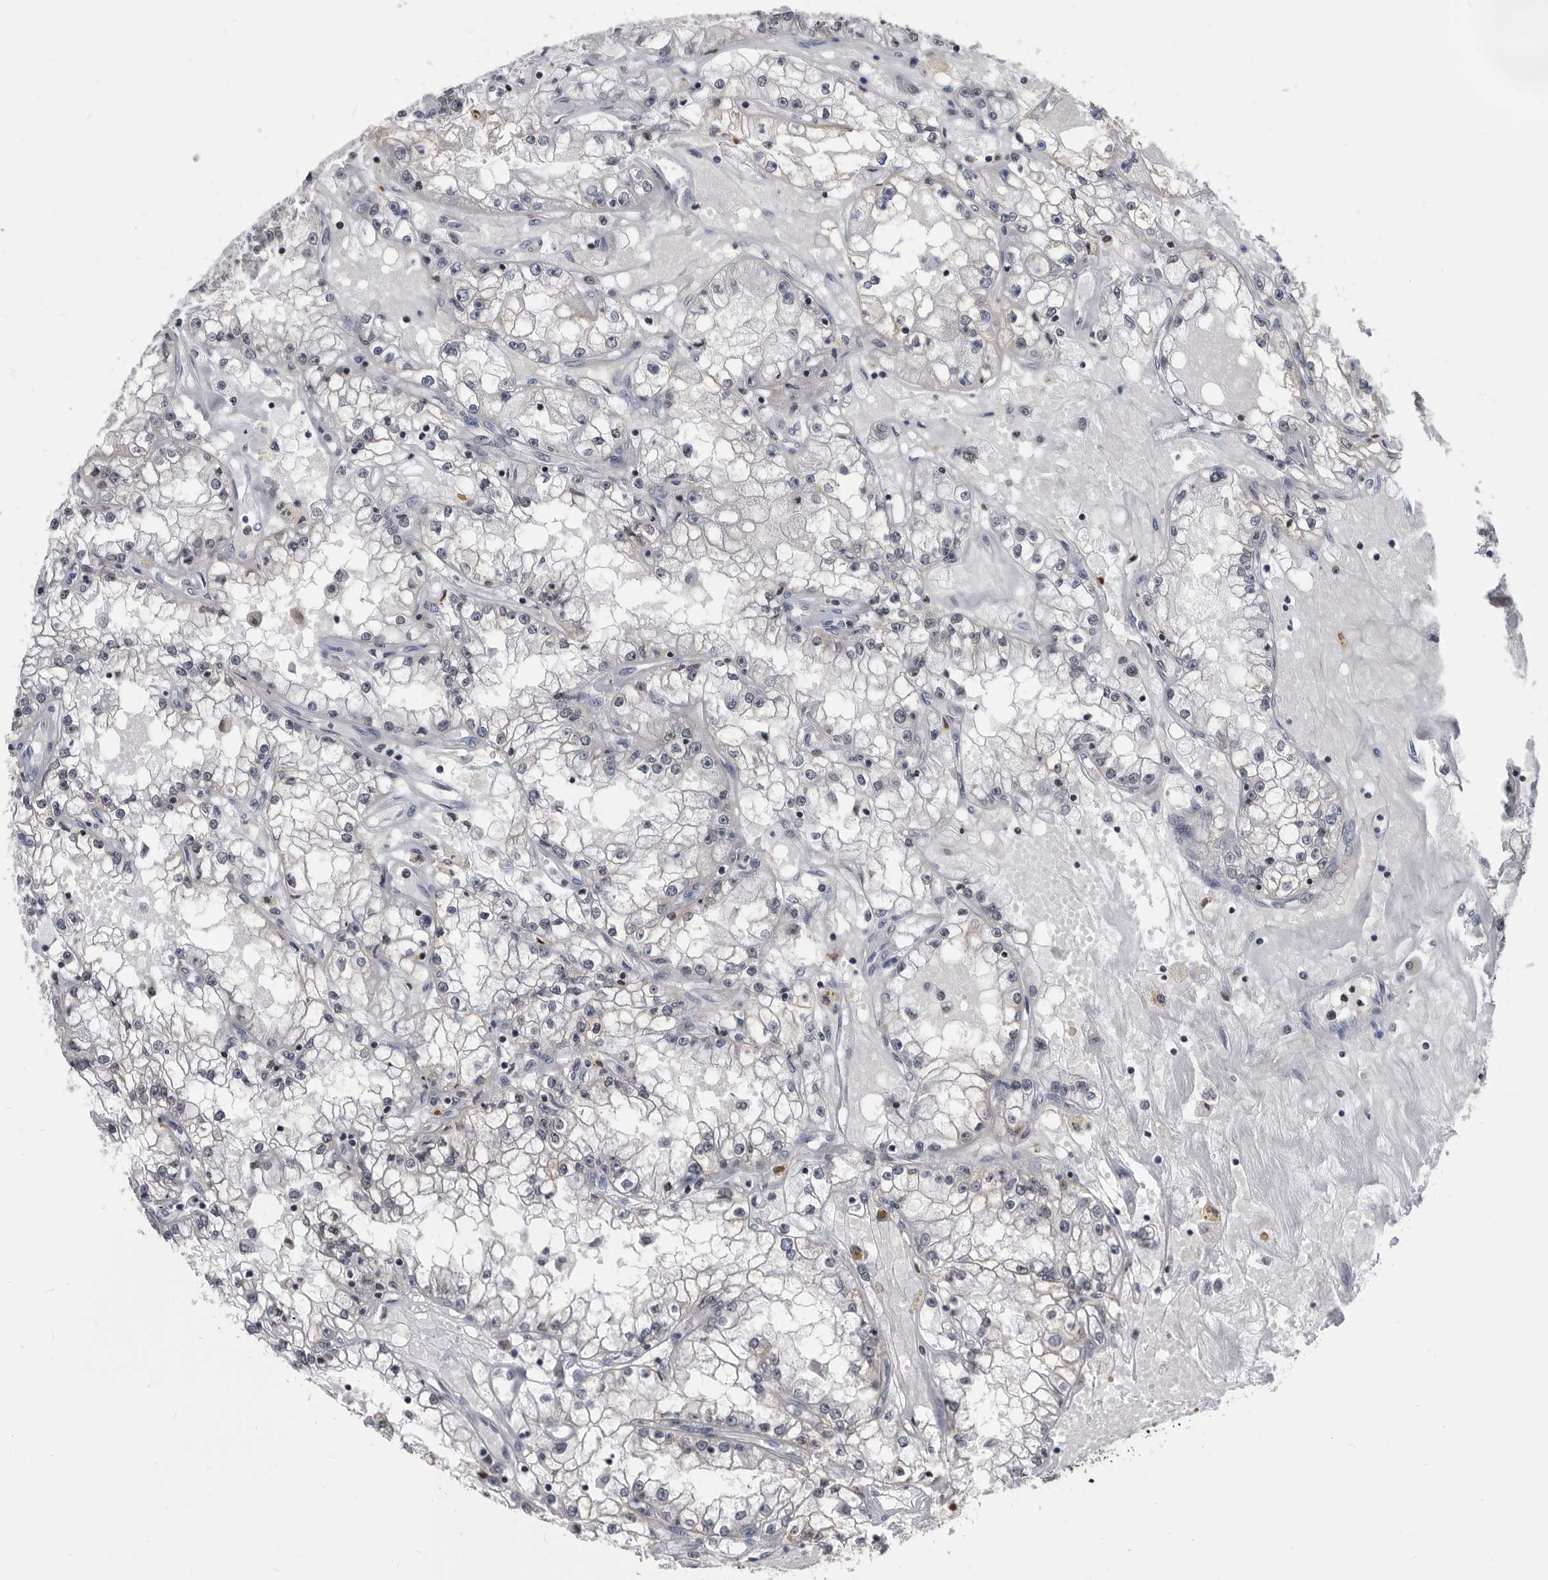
{"staining": {"intensity": "negative", "quantity": "none", "location": "none"}, "tissue": "renal cancer", "cell_type": "Tumor cells", "image_type": "cancer", "snomed": [{"axis": "morphology", "description": "Adenocarcinoma, NOS"}, {"axis": "topography", "description": "Kidney"}], "caption": "Renal cancer was stained to show a protein in brown. There is no significant staining in tumor cells. (DAB IHC with hematoxylin counter stain).", "gene": "TSTD1", "patient": {"sex": "male", "age": 56}}